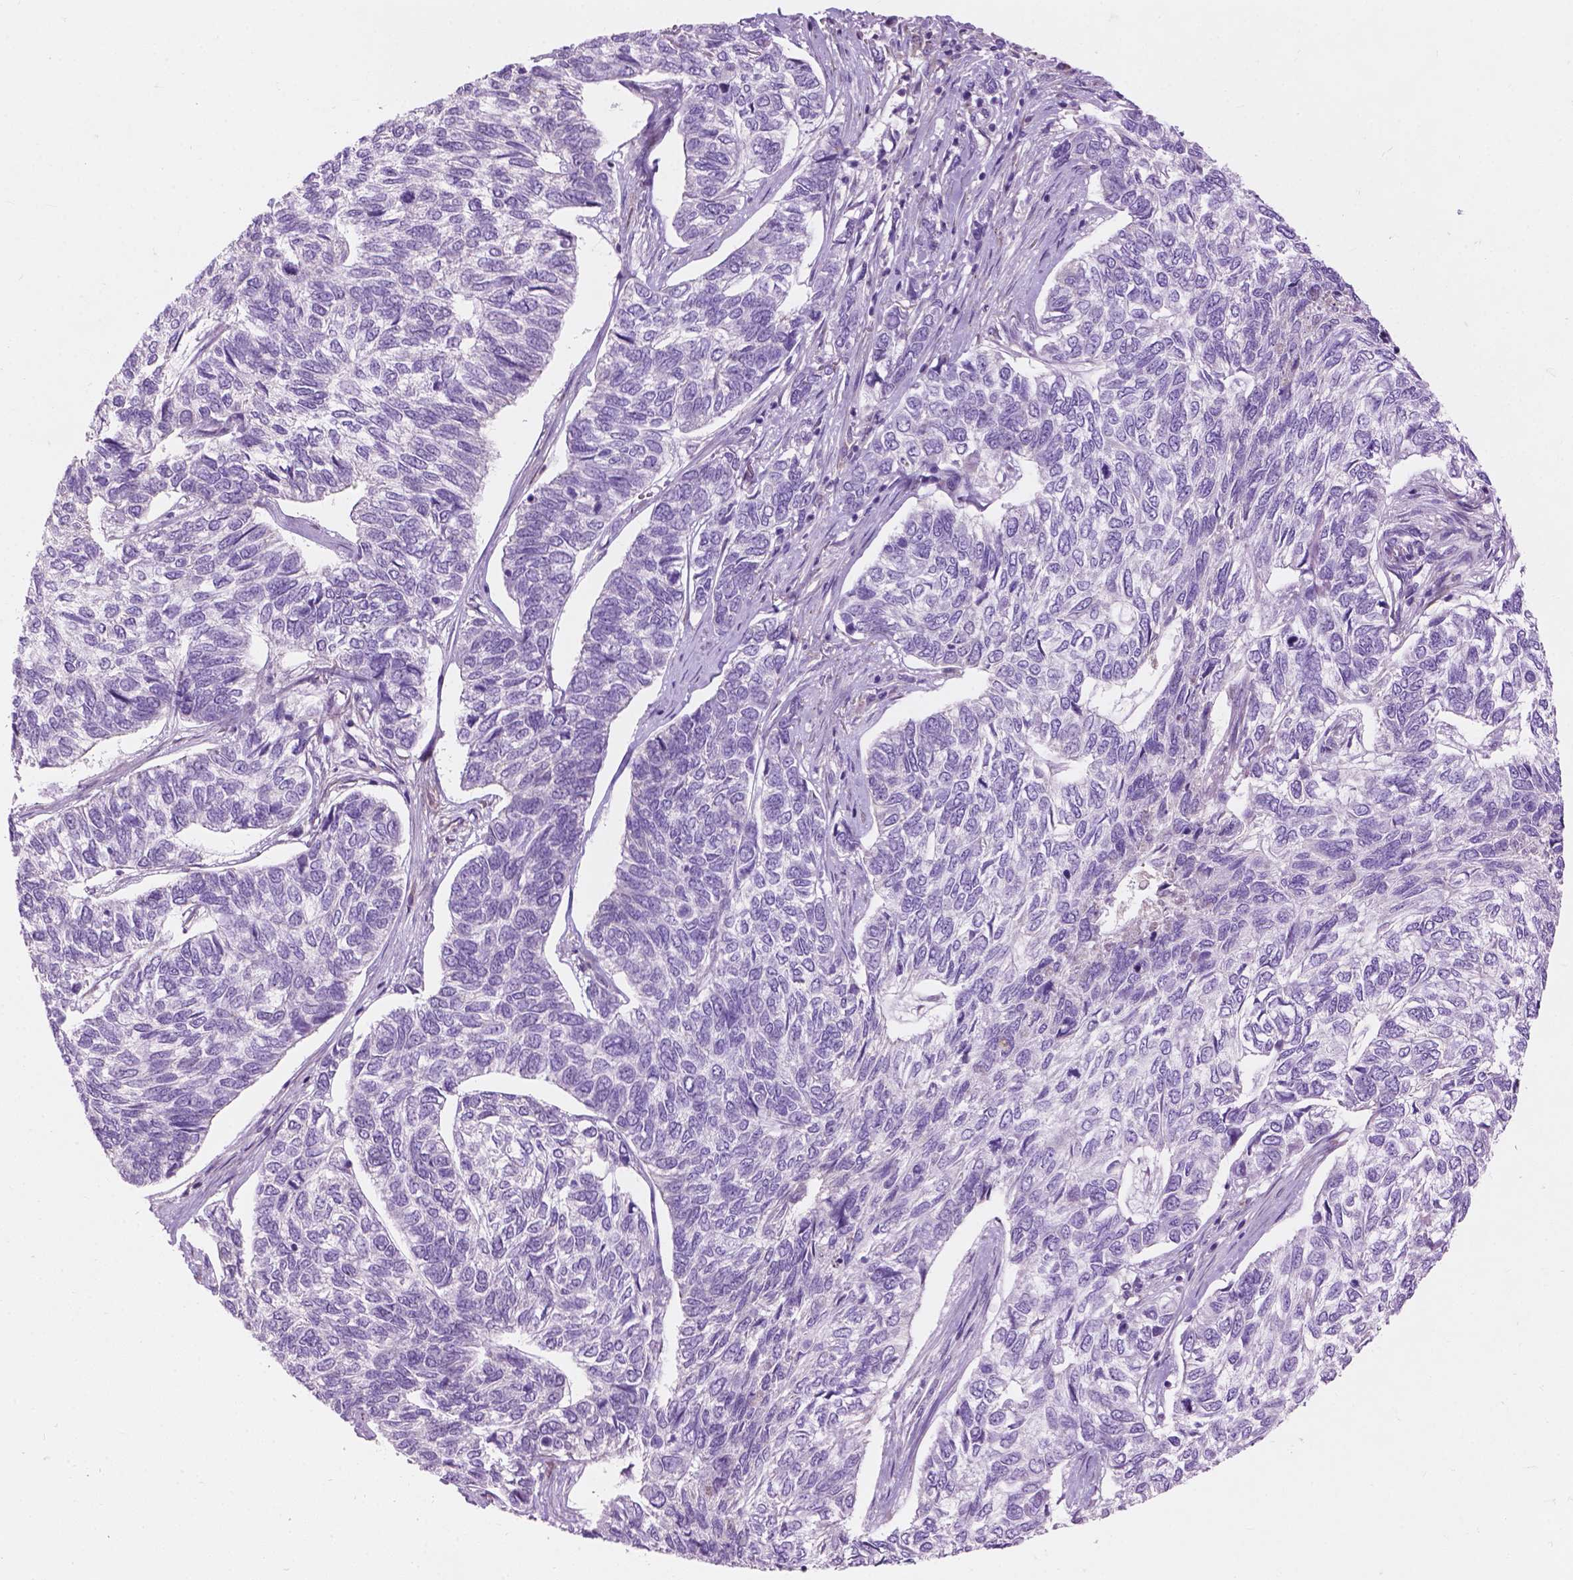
{"staining": {"intensity": "negative", "quantity": "none", "location": "none"}, "tissue": "skin cancer", "cell_type": "Tumor cells", "image_type": "cancer", "snomed": [{"axis": "morphology", "description": "Basal cell carcinoma"}, {"axis": "topography", "description": "Skin"}], "caption": "High power microscopy histopathology image of an immunohistochemistry (IHC) photomicrograph of skin cancer, revealing no significant staining in tumor cells. (Immunohistochemistry, brightfield microscopy, high magnification).", "gene": "NOXO1", "patient": {"sex": "female", "age": 65}}